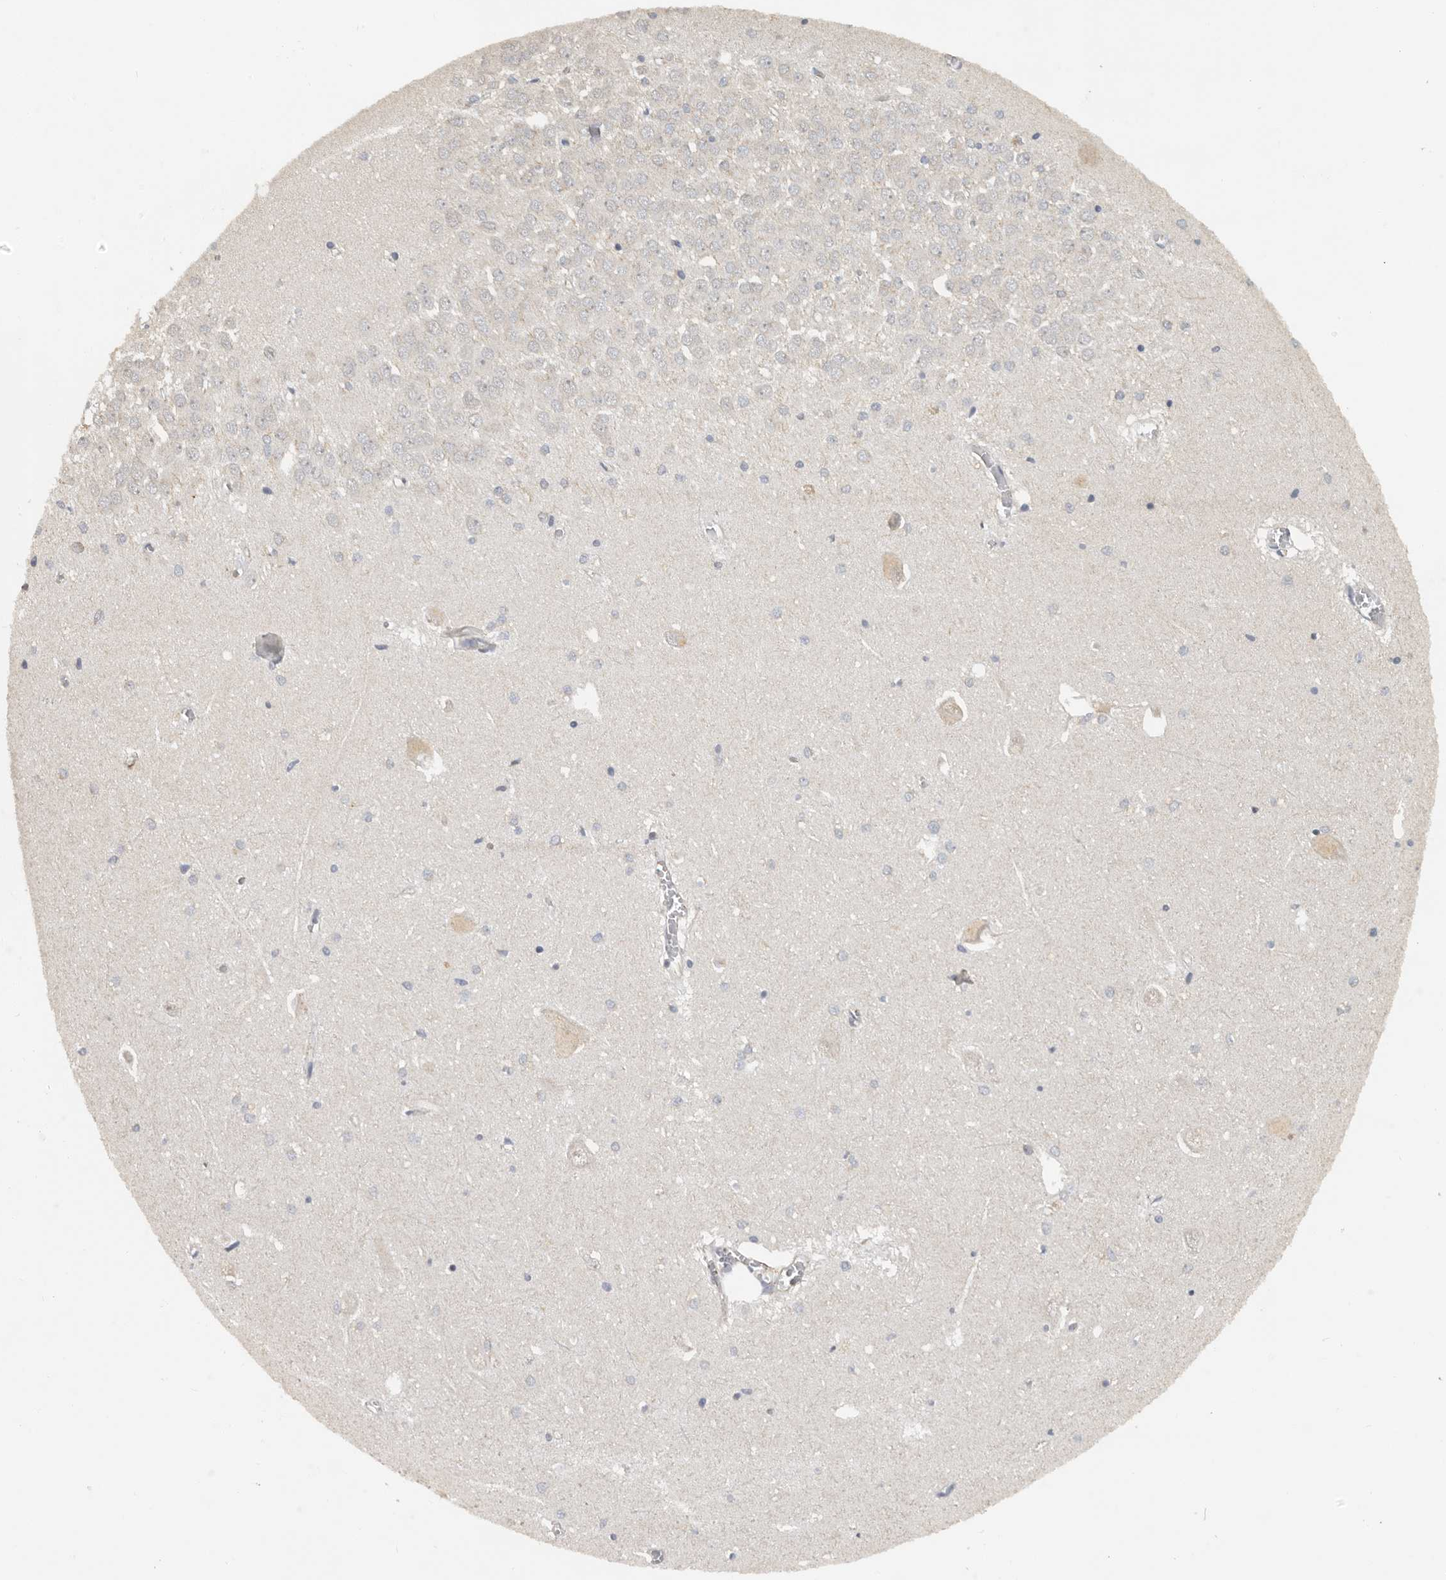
{"staining": {"intensity": "negative", "quantity": "none", "location": "none"}, "tissue": "hippocampus", "cell_type": "Glial cells", "image_type": "normal", "snomed": [{"axis": "morphology", "description": "Normal tissue, NOS"}, {"axis": "topography", "description": "Hippocampus"}], "caption": "A high-resolution micrograph shows immunohistochemistry staining of benign hippocampus, which shows no significant positivity in glial cells.", "gene": "HENMT1", "patient": {"sex": "male", "age": 70}}